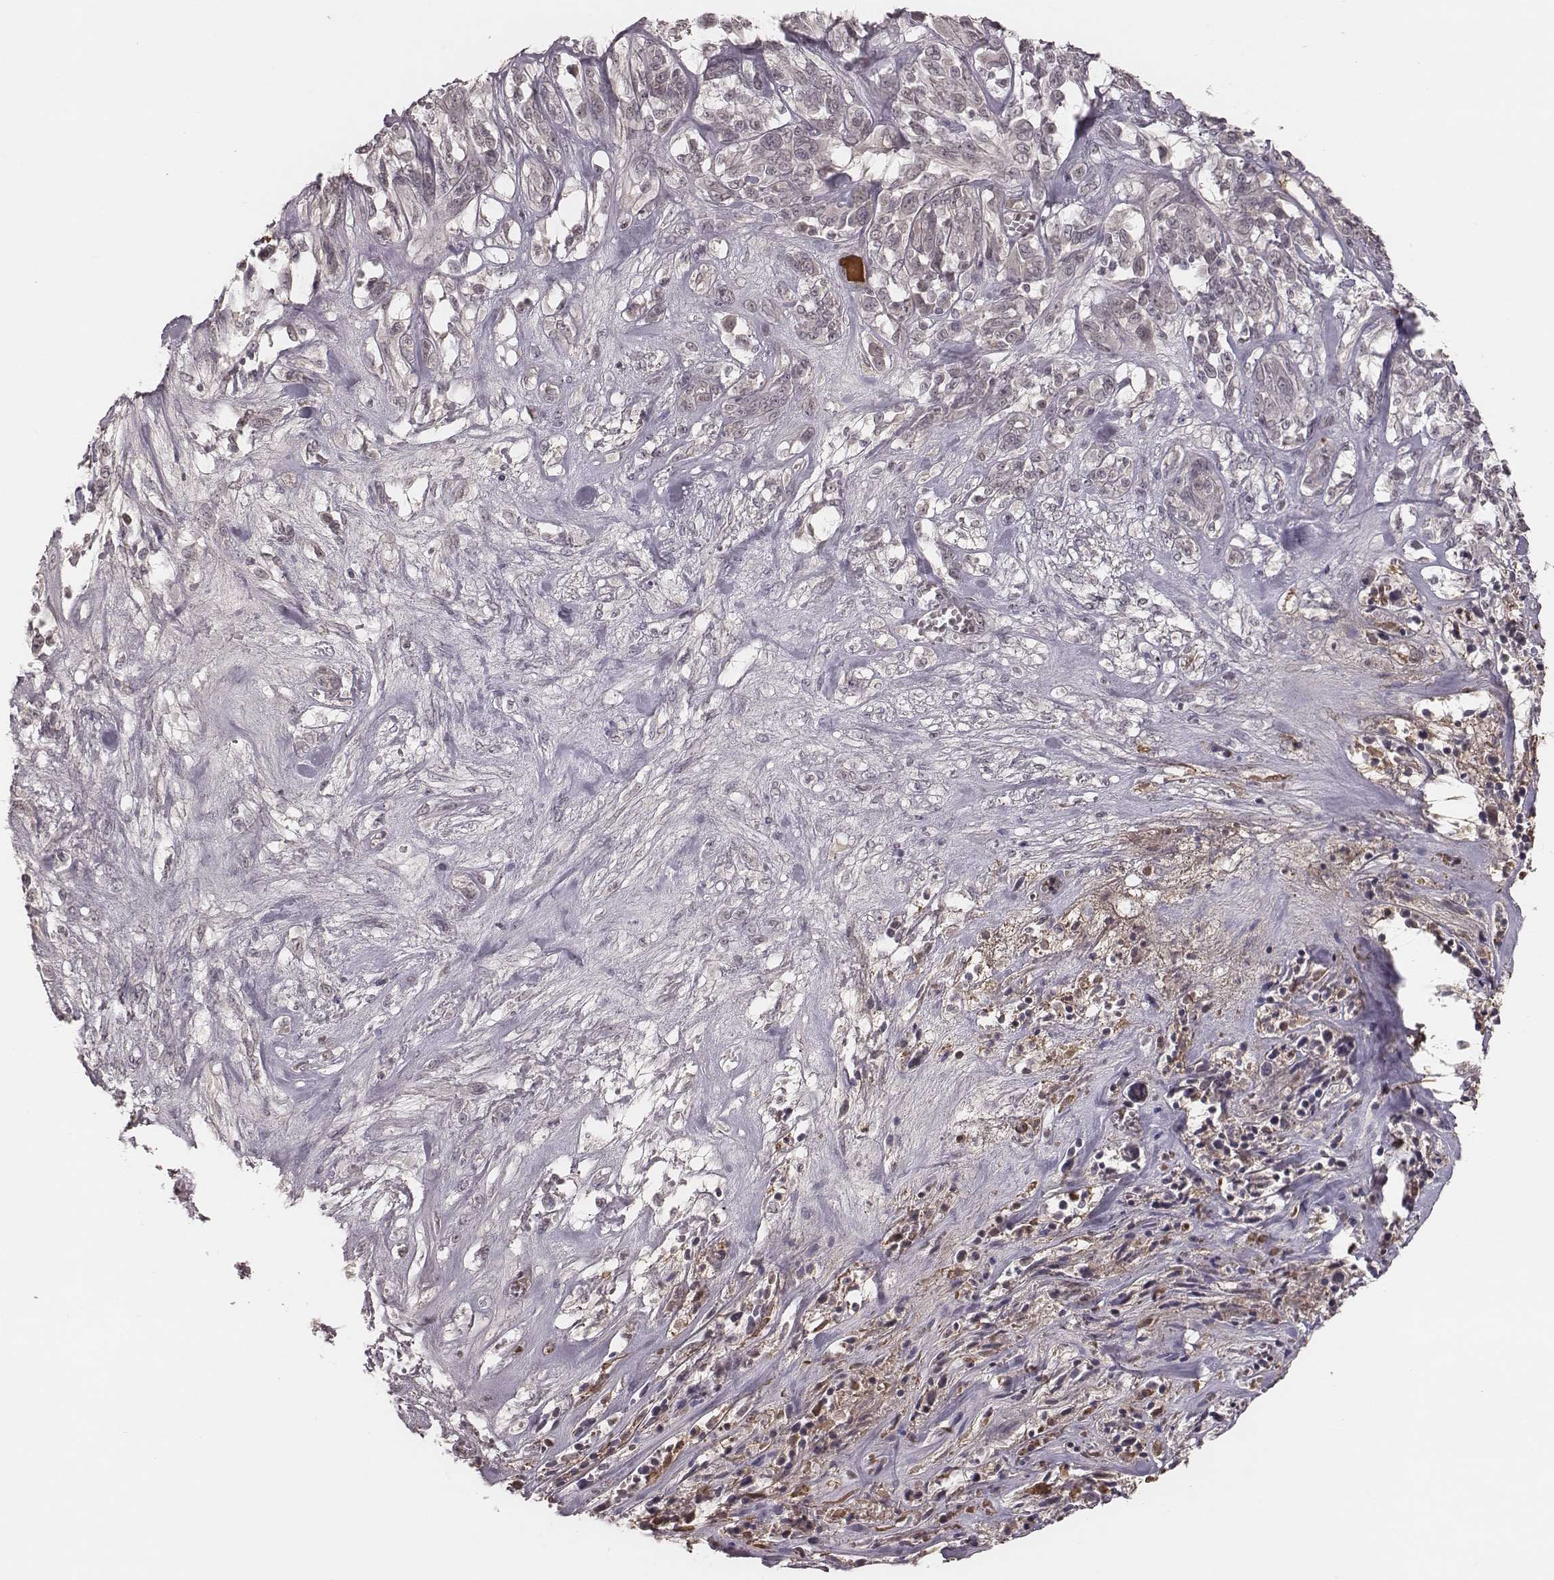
{"staining": {"intensity": "negative", "quantity": "none", "location": "none"}, "tissue": "melanoma", "cell_type": "Tumor cells", "image_type": "cancer", "snomed": [{"axis": "morphology", "description": "Malignant melanoma, NOS"}, {"axis": "topography", "description": "Skin"}], "caption": "IHC photomicrograph of human malignant melanoma stained for a protein (brown), which reveals no positivity in tumor cells. The staining was performed using DAB (3,3'-diaminobenzidine) to visualize the protein expression in brown, while the nuclei were stained in blue with hematoxylin (Magnification: 20x).", "gene": "IL5", "patient": {"sex": "female", "age": 91}}